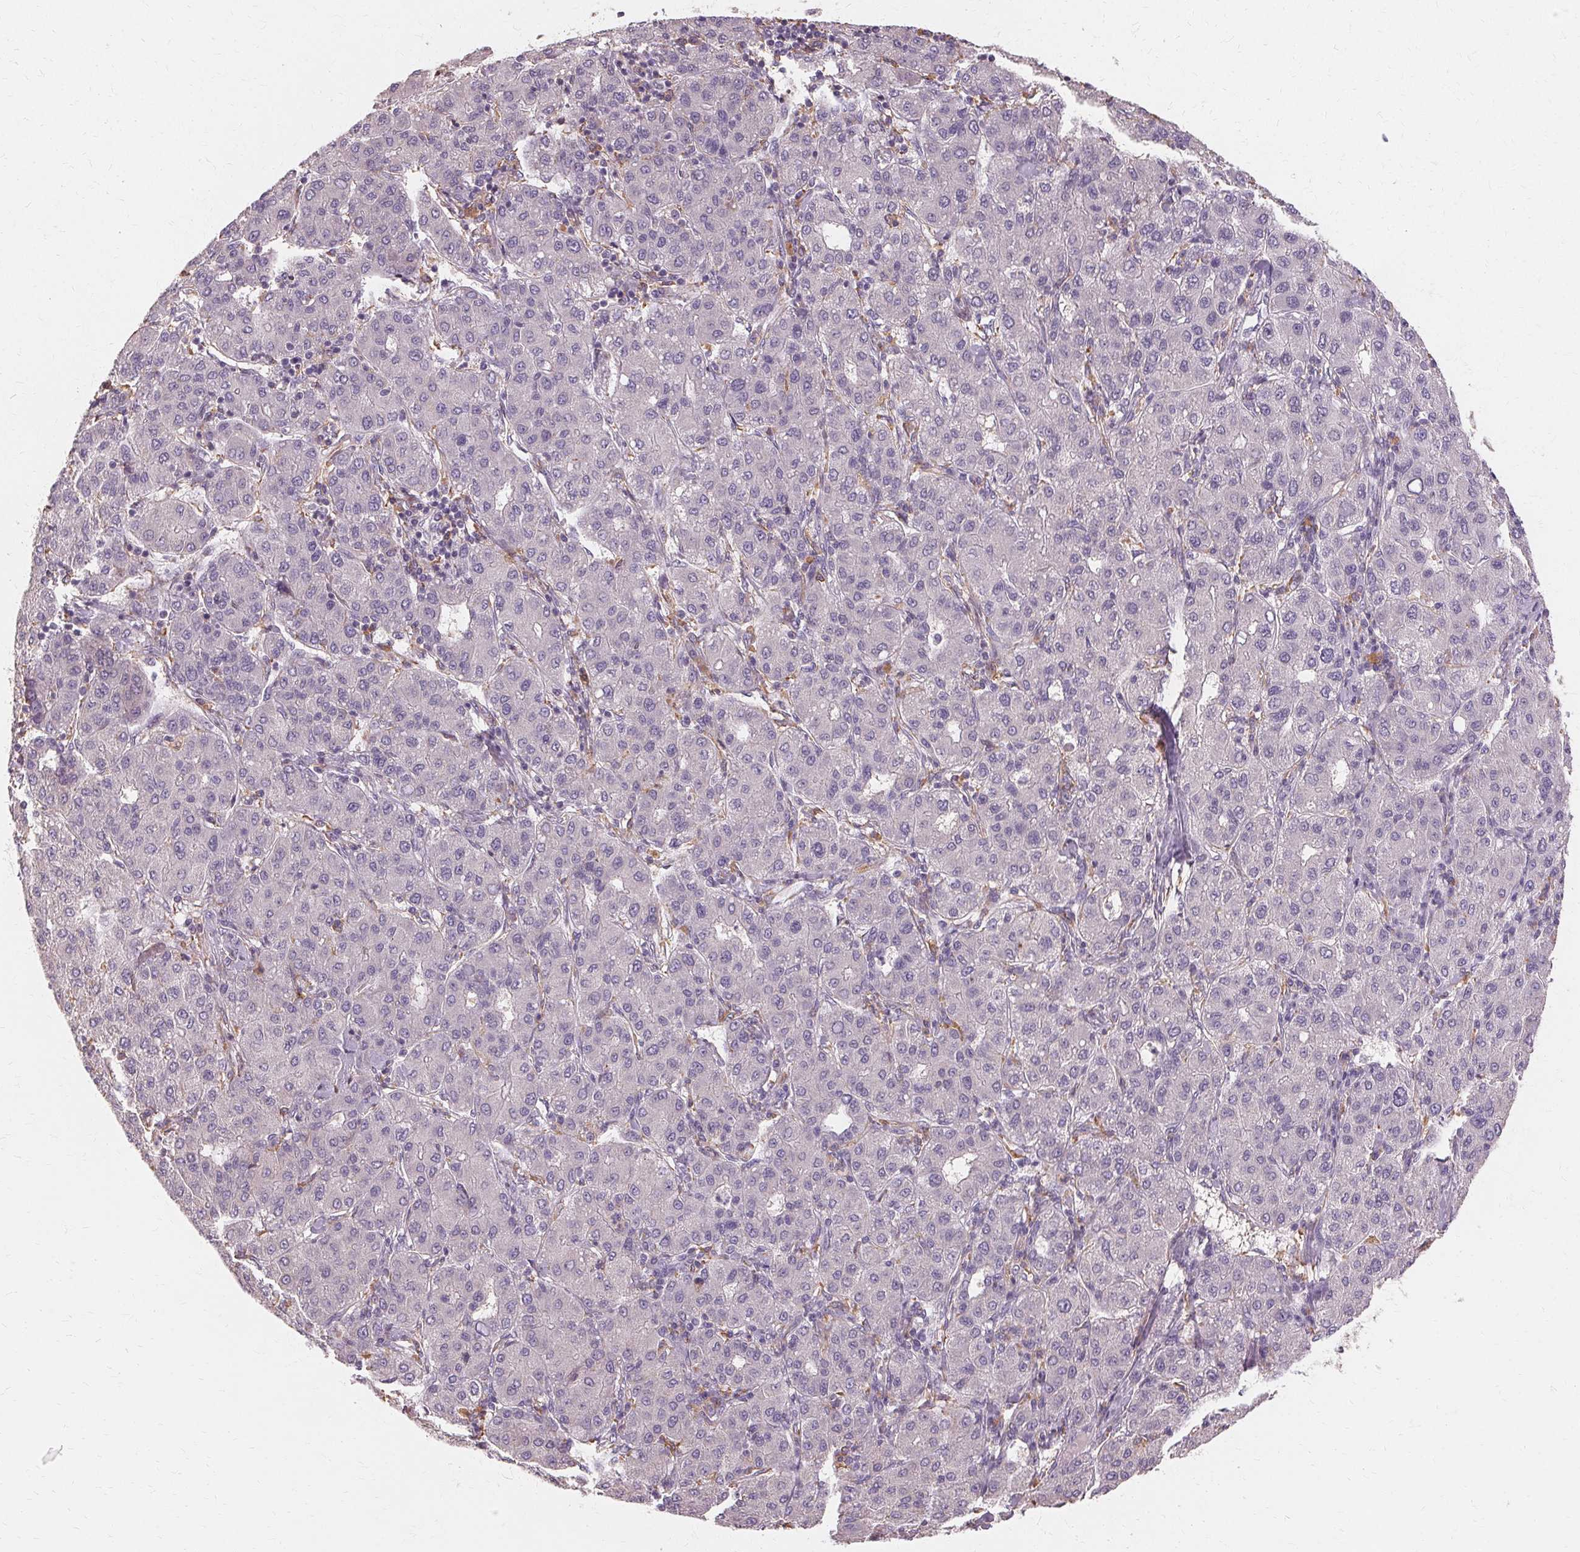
{"staining": {"intensity": "negative", "quantity": "none", "location": "none"}, "tissue": "liver cancer", "cell_type": "Tumor cells", "image_type": "cancer", "snomed": [{"axis": "morphology", "description": "Carcinoma, Hepatocellular, NOS"}, {"axis": "topography", "description": "Liver"}], "caption": "A high-resolution micrograph shows immunohistochemistry (IHC) staining of liver cancer (hepatocellular carcinoma), which shows no significant positivity in tumor cells.", "gene": "IFNGR1", "patient": {"sex": "male", "age": 65}}